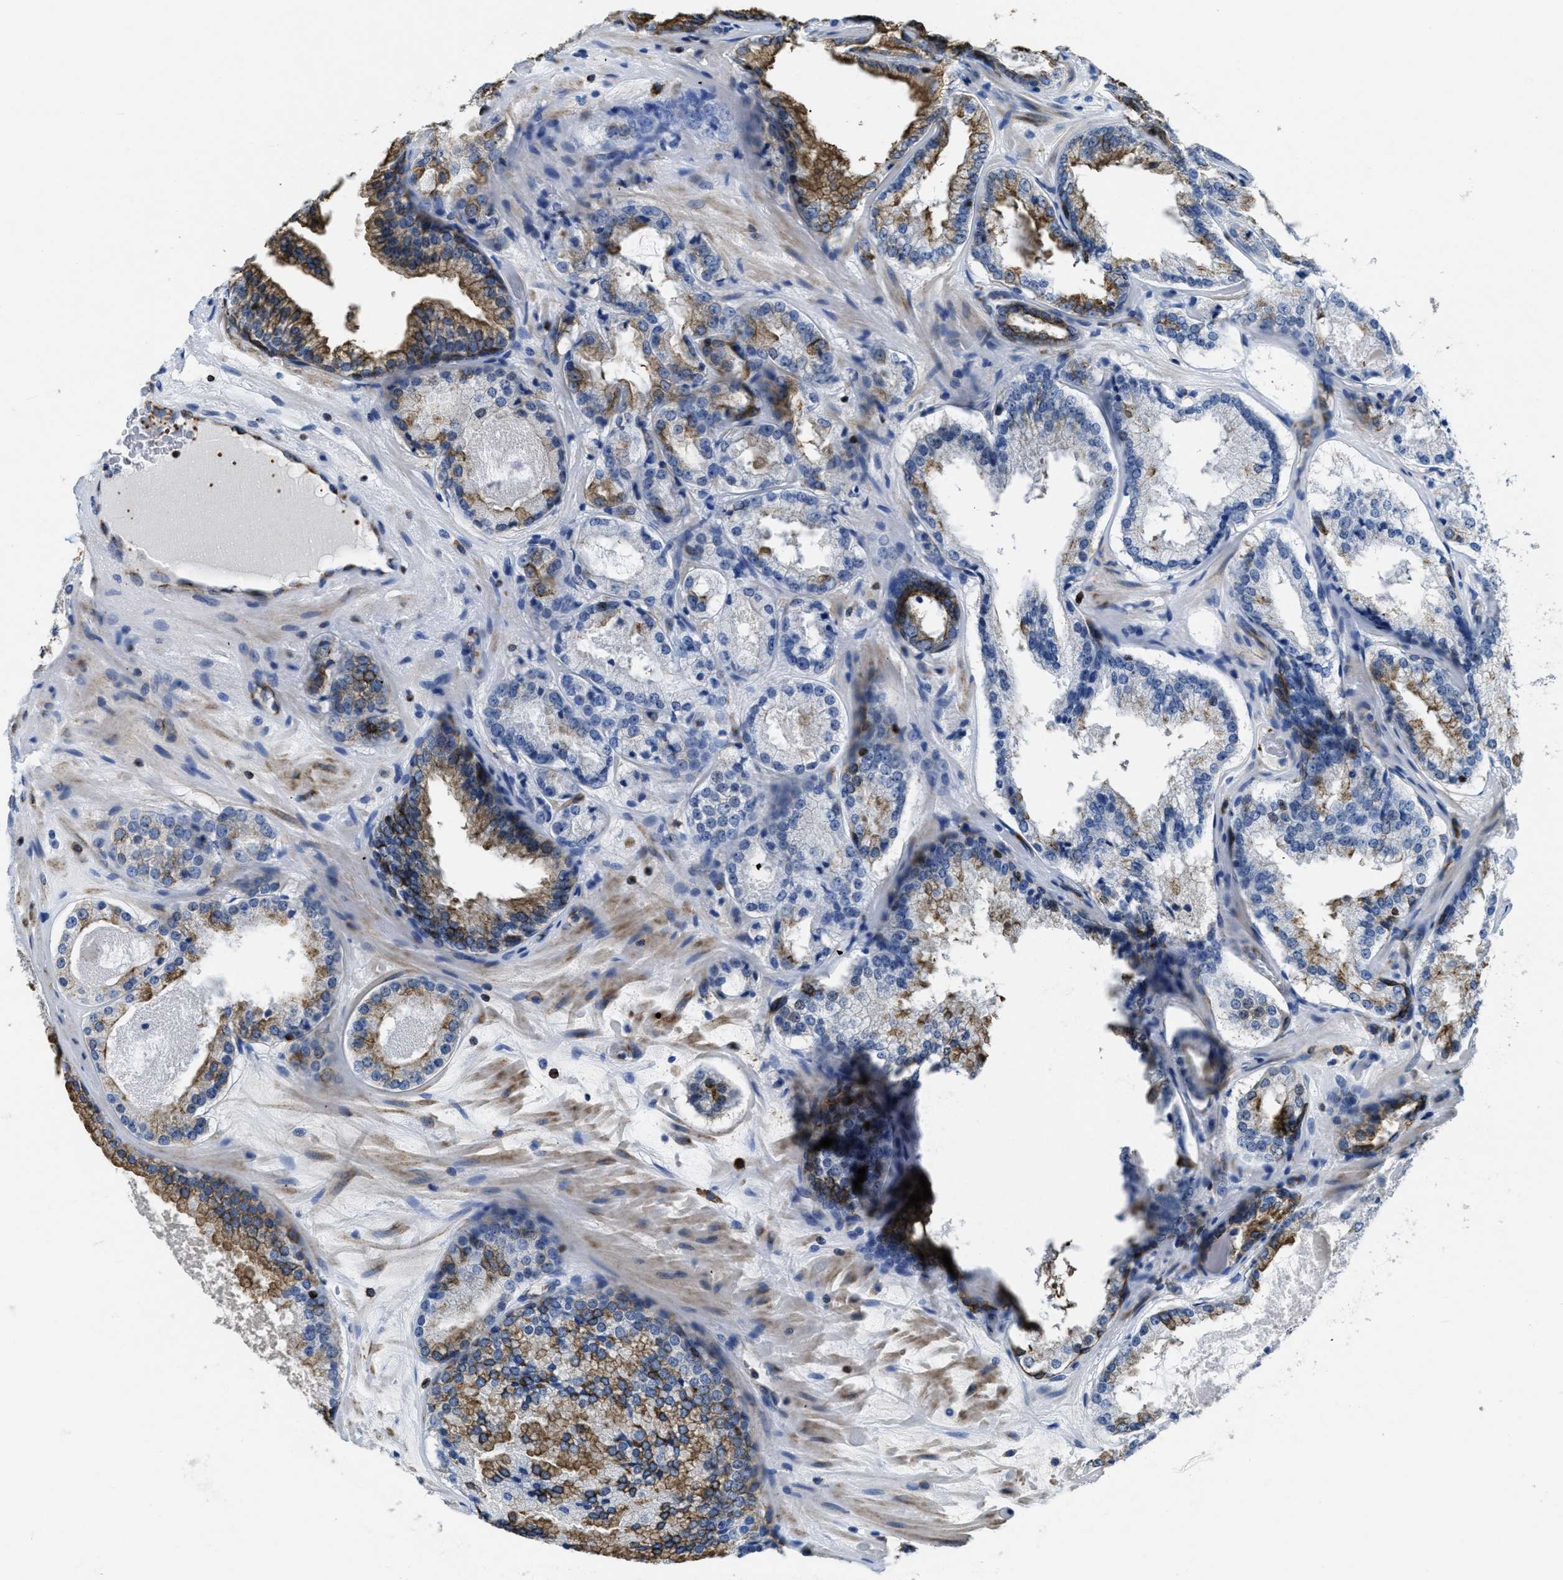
{"staining": {"intensity": "moderate", "quantity": "25%-75%", "location": "cytoplasmic/membranous"}, "tissue": "prostate cancer", "cell_type": "Tumor cells", "image_type": "cancer", "snomed": [{"axis": "morphology", "description": "Adenocarcinoma, High grade"}, {"axis": "topography", "description": "Prostate"}], "caption": "DAB (3,3'-diaminobenzidine) immunohistochemical staining of prostate cancer (high-grade adenocarcinoma) shows moderate cytoplasmic/membranous protein staining in about 25%-75% of tumor cells. The protein of interest is shown in brown color, while the nuclei are stained blue.", "gene": "ITGA3", "patient": {"sex": "male", "age": 65}}